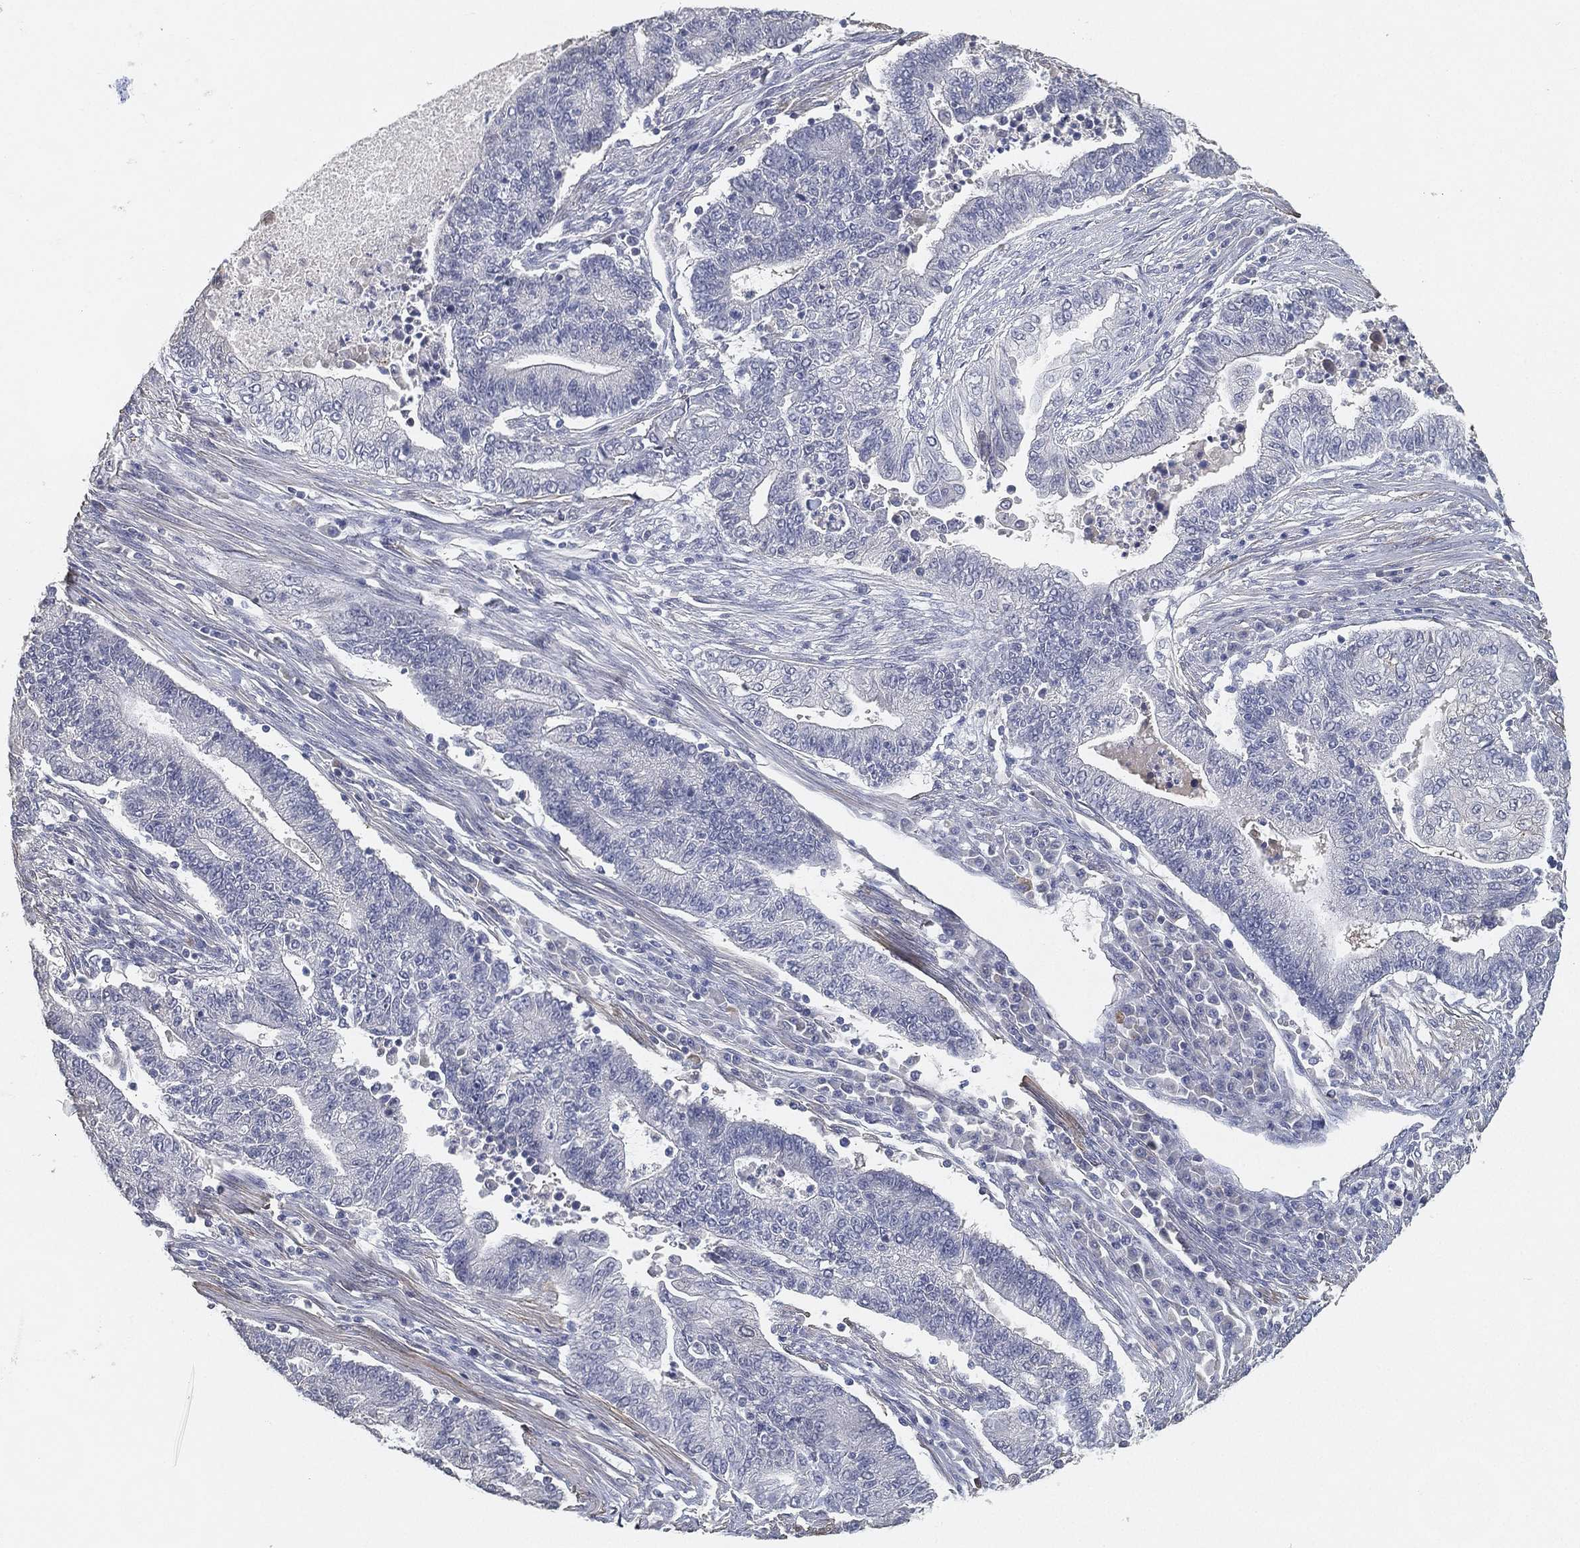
{"staining": {"intensity": "negative", "quantity": "none", "location": "none"}, "tissue": "endometrial cancer", "cell_type": "Tumor cells", "image_type": "cancer", "snomed": [{"axis": "morphology", "description": "Adenocarcinoma, NOS"}, {"axis": "topography", "description": "Uterus"}, {"axis": "topography", "description": "Endometrium"}], "caption": "A high-resolution photomicrograph shows immunohistochemistry (IHC) staining of endometrial cancer, which exhibits no significant staining in tumor cells. (IHC, brightfield microscopy, high magnification).", "gene": "GPR61", "patient": {"sex": "female", "age": 54}}